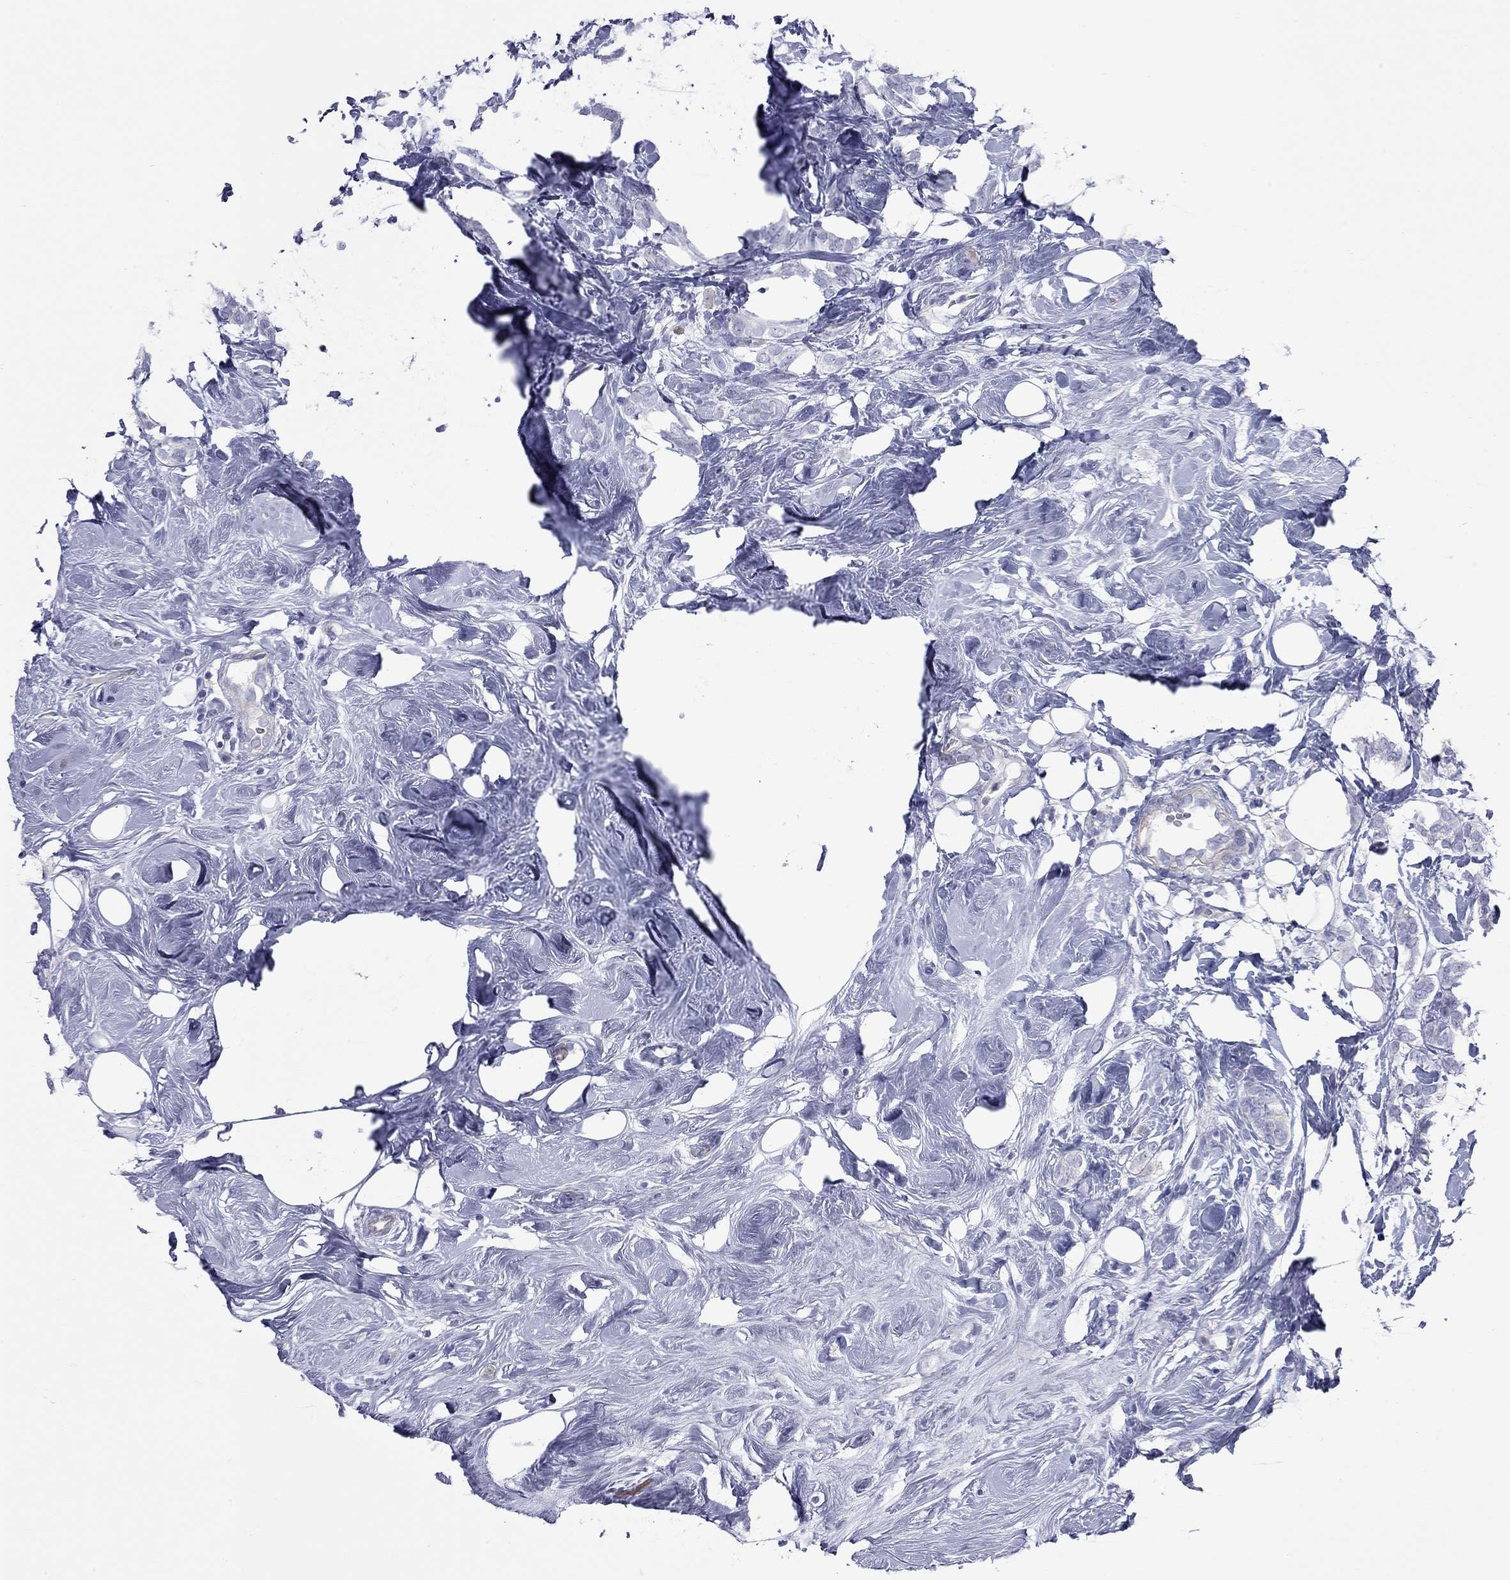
{"staining": {"intensity": "negative", "quantity": "none", "location": "none"}, "tissue": "breast cancer", "cell_type": "Tumor cells", "image_type": "cancer", "snomed": [{"axis": "morphology", "description": "Lobular carcinoma"}, {"axis": "topography", "description": "Breast"}], "caption": "Tumor cells show no significant staining in lobular carcinoma (breast).", "gene": "ACTL7B", "patient": {"sex": "female", "age": 49}}